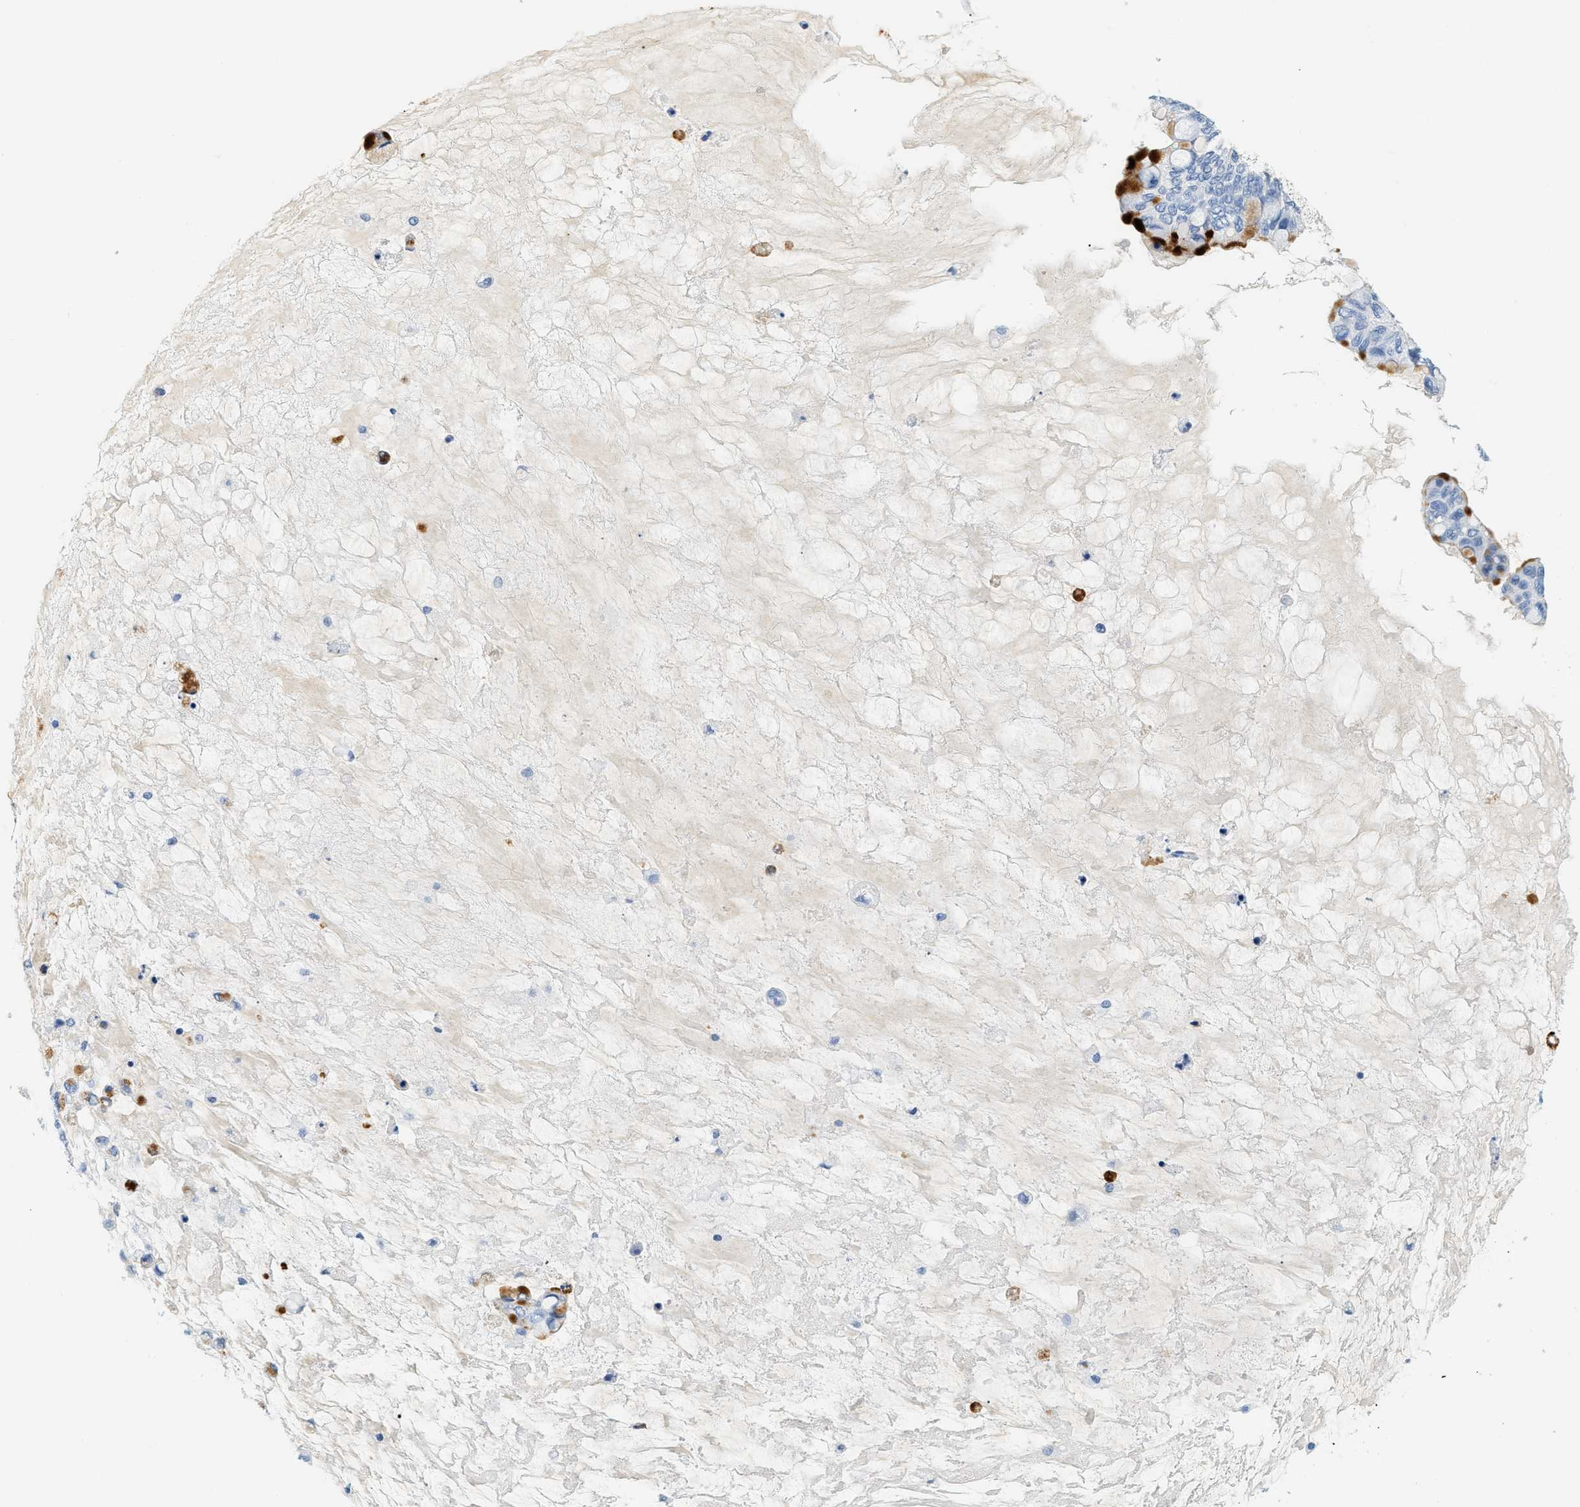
{"staining": {"intensity": "strong", "quantity": "<25%", "location": "cytoplasmic/membranous"}, "tissue": "ovarian cancer", "cell_type": "Tumor cells", "image_type": "cancer", "snomed": [{"axis": "morphology", "description": "Cystadenocarcinoma, mucinous, NOS"}, {"axis": "topography", "description": "Ovary"}], "caption": "A photomicrograph of ovarian cancer (mucinous cystadenocarcinoma) stained for a protein exhibits strong cytoplasmic/membranous brown staining in tumor cells. The staining was performed using DAB (3,3'-diaminobenzidine), with brown indicating positive protein expression. Nuclei are stained blue with hematoxylin.", "gene": "LCN2", "patient": {"sex": "female", "age": 80}}